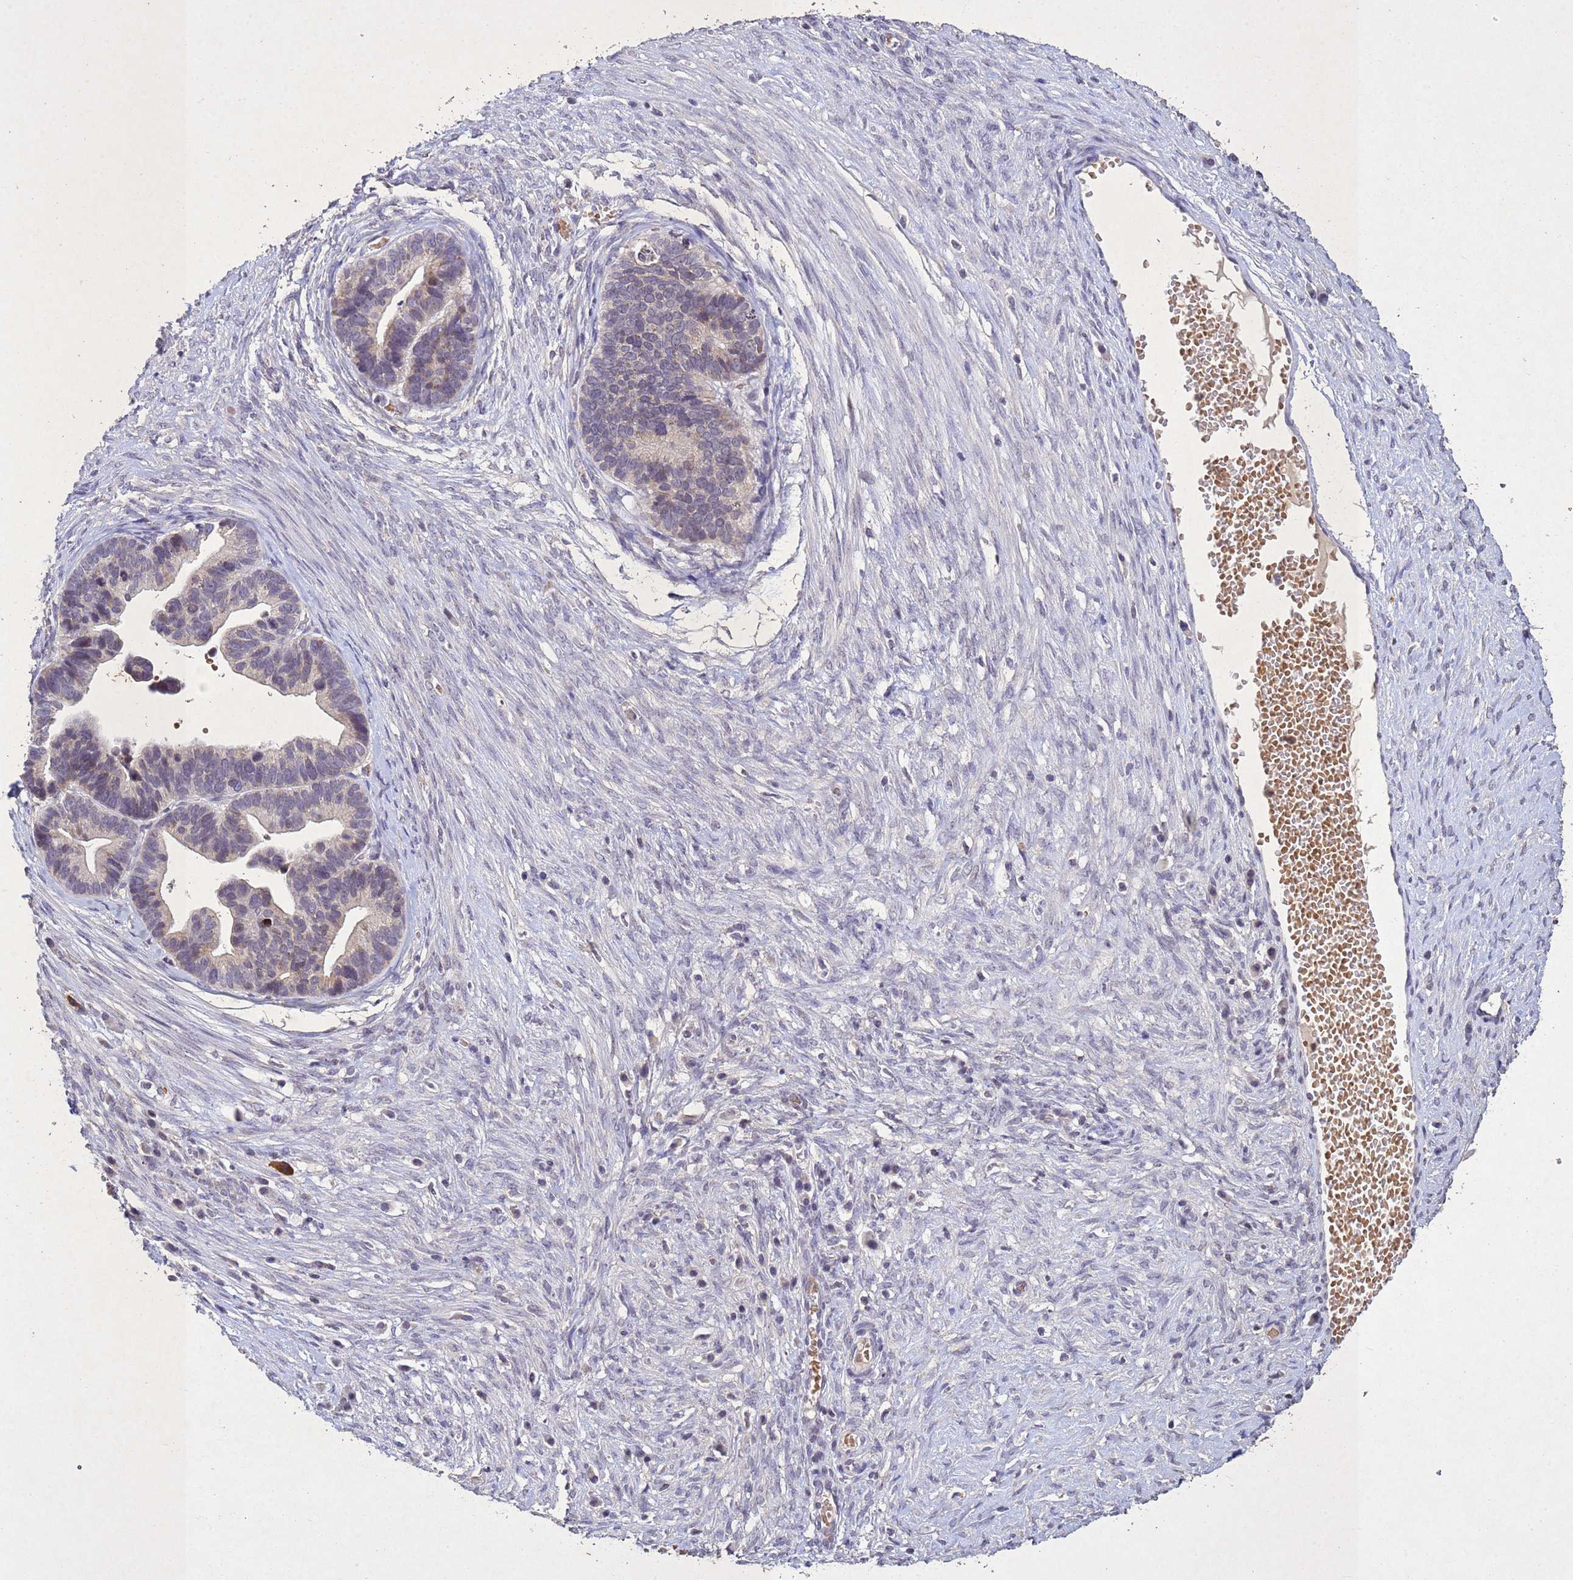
{"staining": {"intensity": "negative", "quantity": "none", "location": "none"}, "tissue": "ovarian cancer", "cell_type": "Tumor cells", "image_type": "cancer", "snomed": [{"axis": "morphology", "description": "Cystadenocarcinoma, serous, NOS"}, {"axis": "topography", "description": "Ovary"}], "caption": "The micrograph exhibits no significant positivity in tumor cells of ovarian cancer (serous cystadenocarcinoma).", "gene": "NLRP11", "patient": {"sex": "female", "age": 56}}